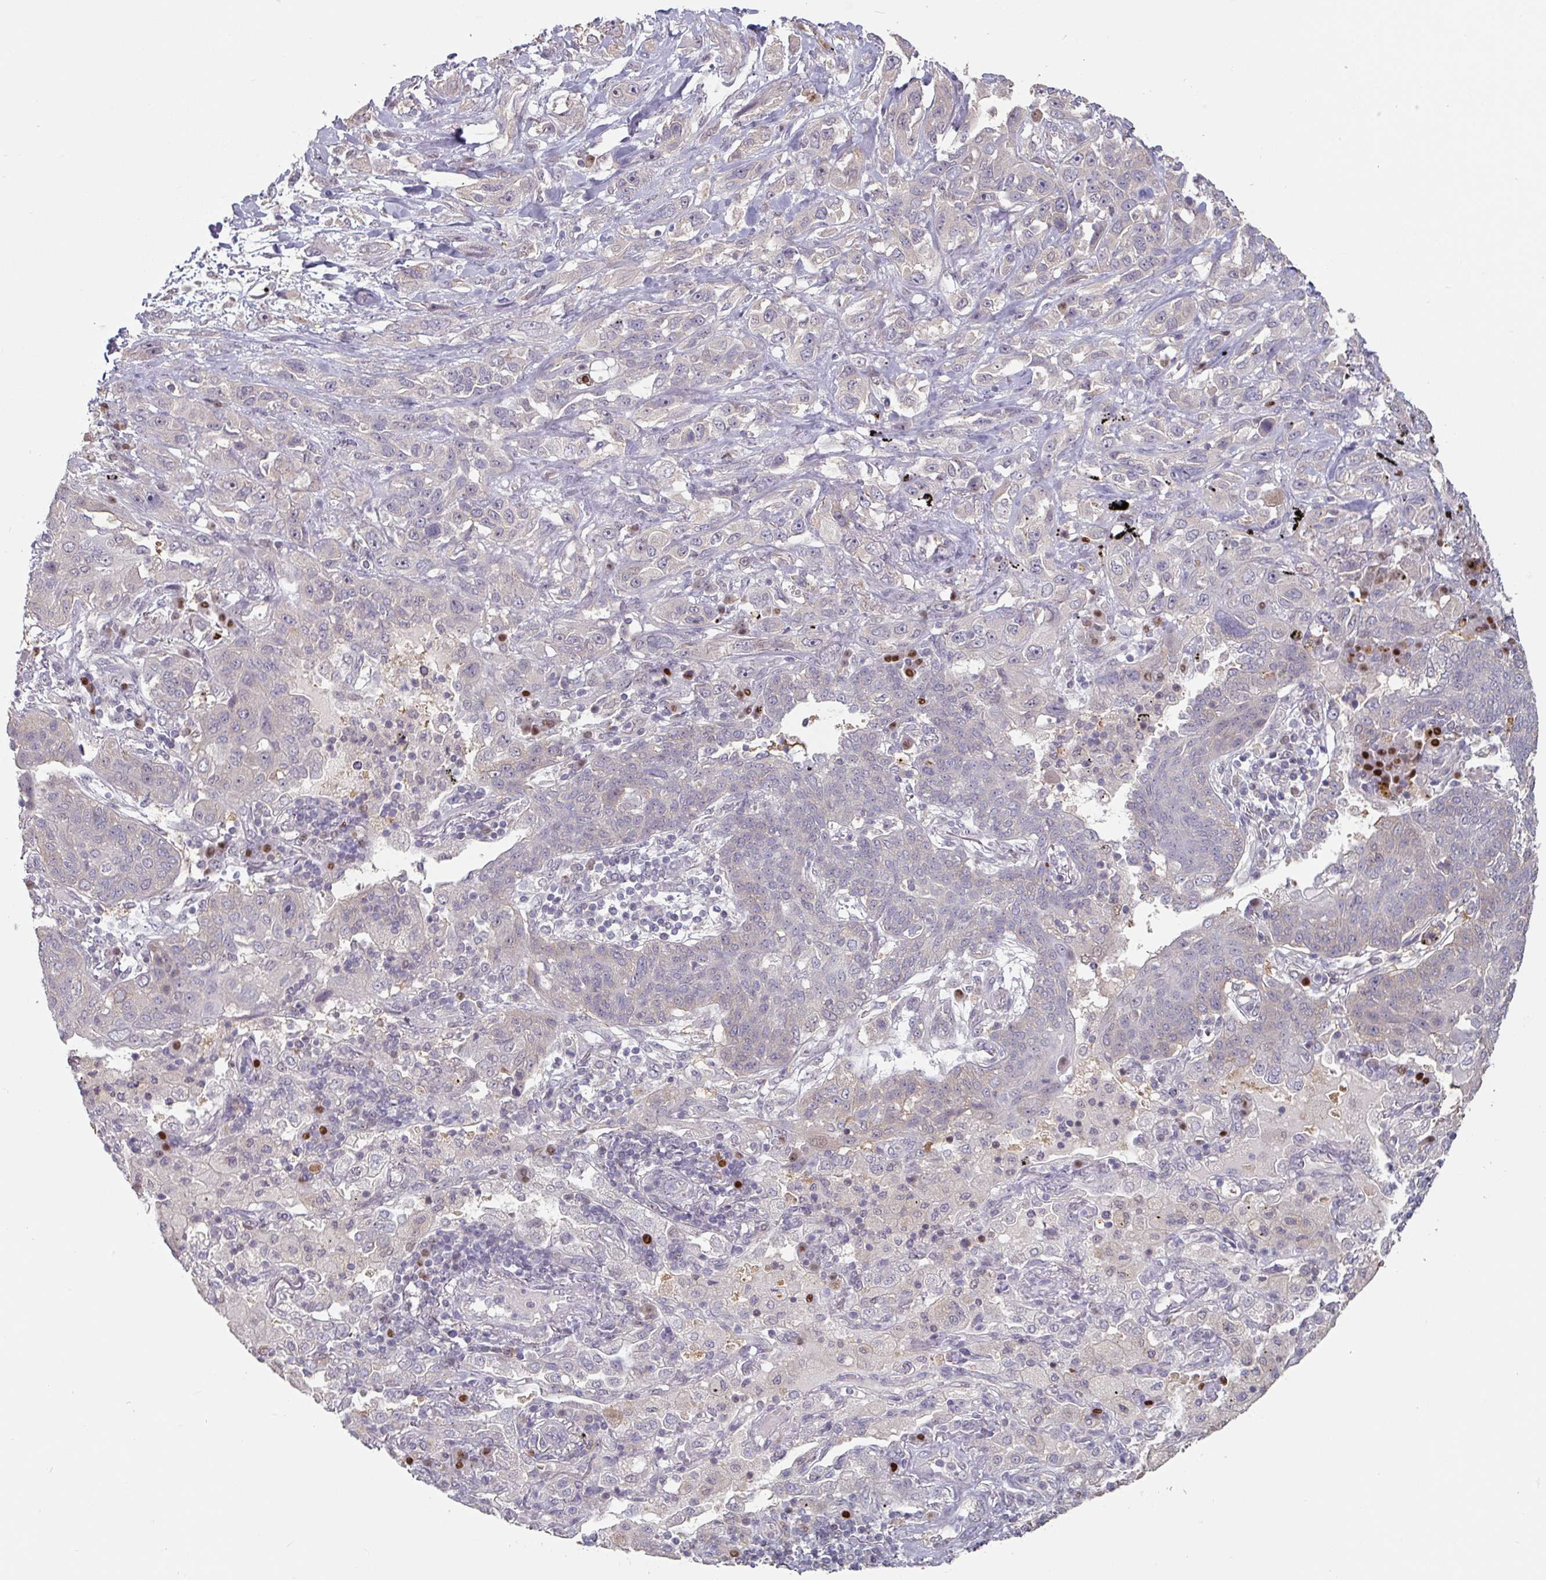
{"staining": {"intensity": "negative", "quantity": "none", "location": "none"}, "tissue": "lung cancer", "cell_type": "Tumor cells", "image_type": "cancer", "snomed": [{"axis": "morphology", "description": "Squamous cell carcinoma, NOS"}, {"axis": "topography", "description": "Lung"}], "caption": "Image shows no protein positivity in tumor cells of lung cancer (squamous cell carcinoma) tissue.", "gene": "ZBTB6", "patient": {"sex": "female", "age": 70}}